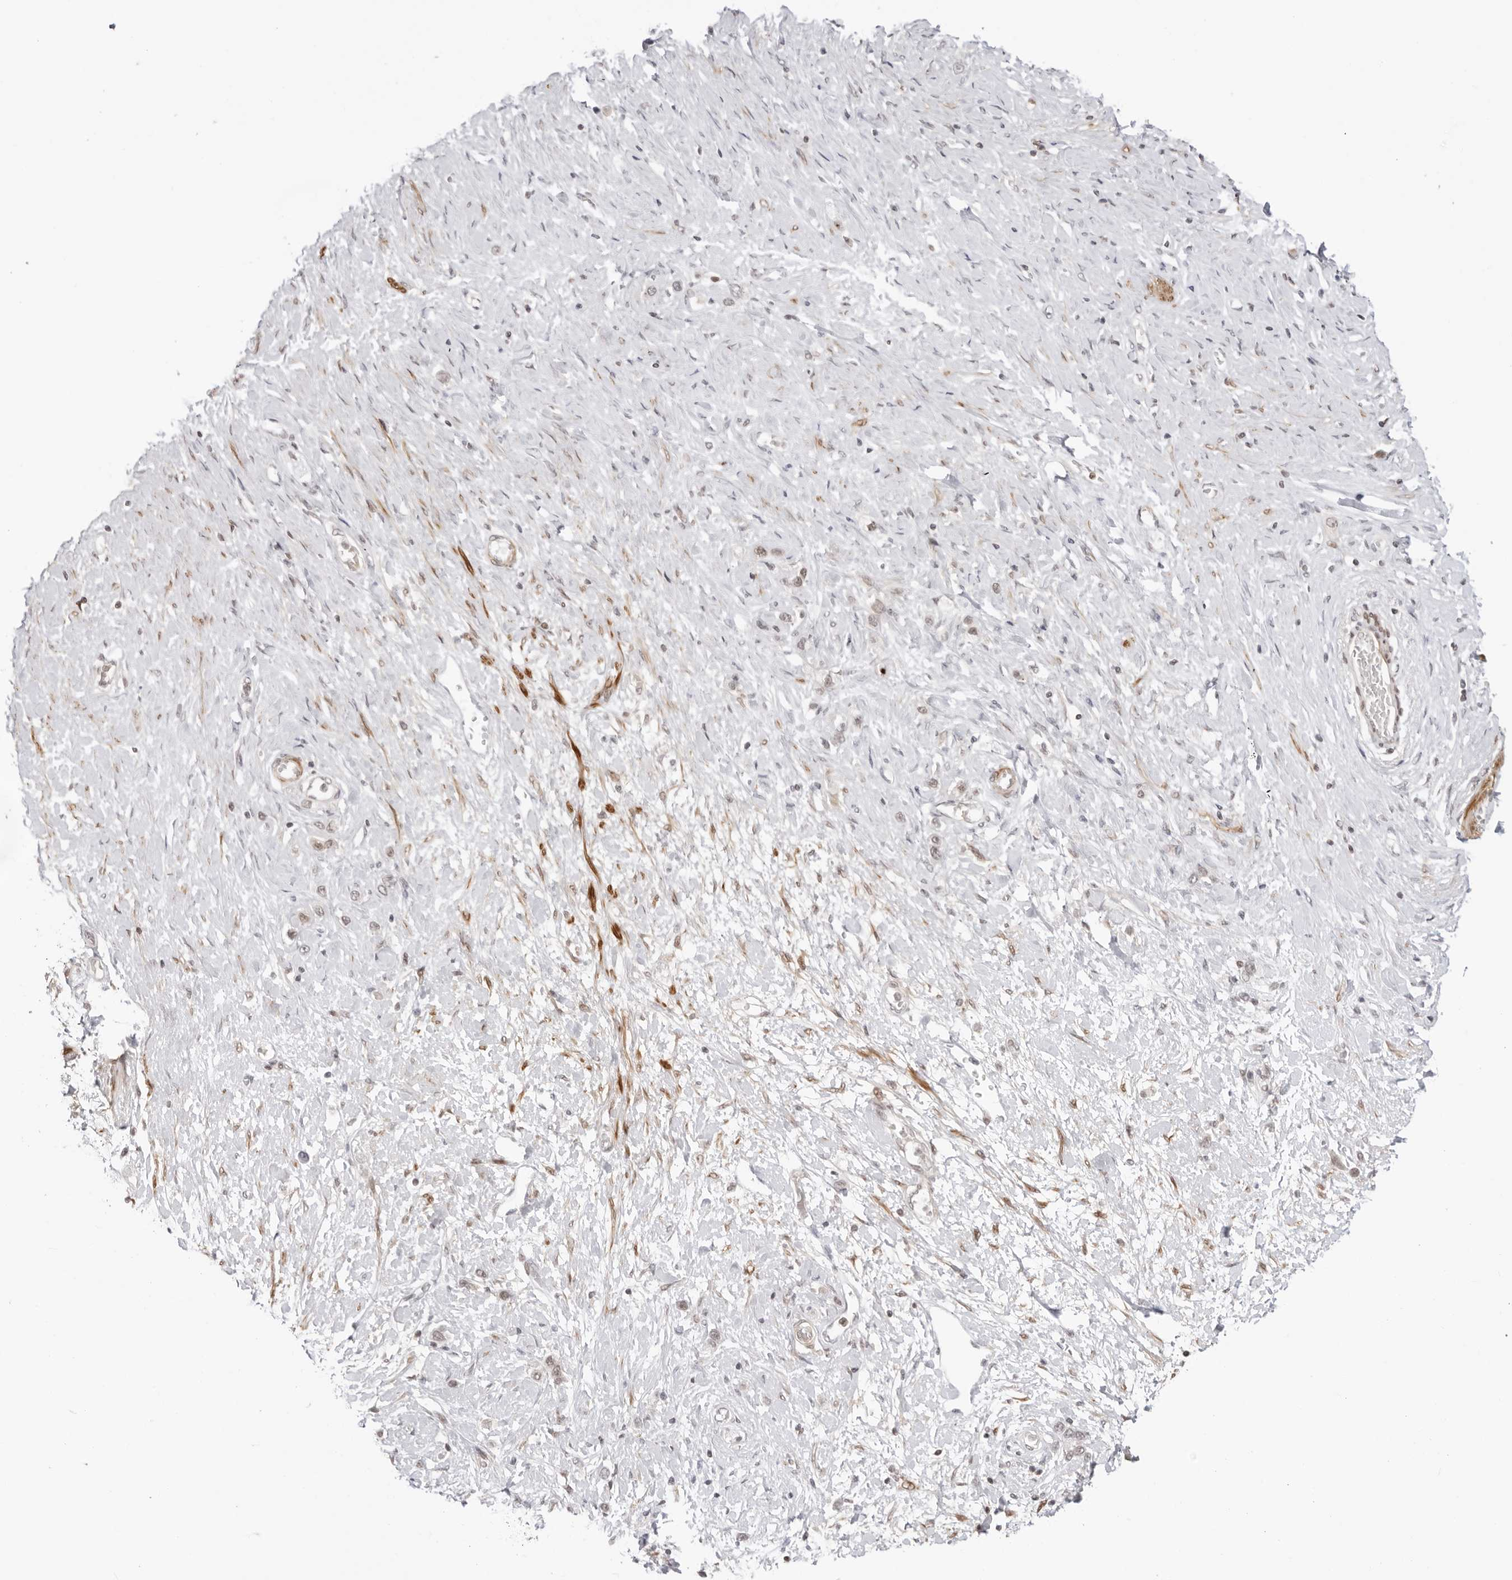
{"staining": {"intensity": "negative", "quantity": "none", "location": "none"}, "tissue": "stomach cancer", "cell_type": "Tumor cells", "image_type": "cancer", "snomed": [{"axis": "morphology", "description": "Adenocarcinoma, NOS"}, {"axis": "topography", "description": "Stomach"}], "caption": "A photomicrograph of human stomach cancer is negative for staining in tumor cells. Brightfield microscopy of IHC stained with DAB (brown) and hematoxylin (blue), captured at high magnification.", "gene": "RNF146", "patient": {"sex": "female", "age": 65}}